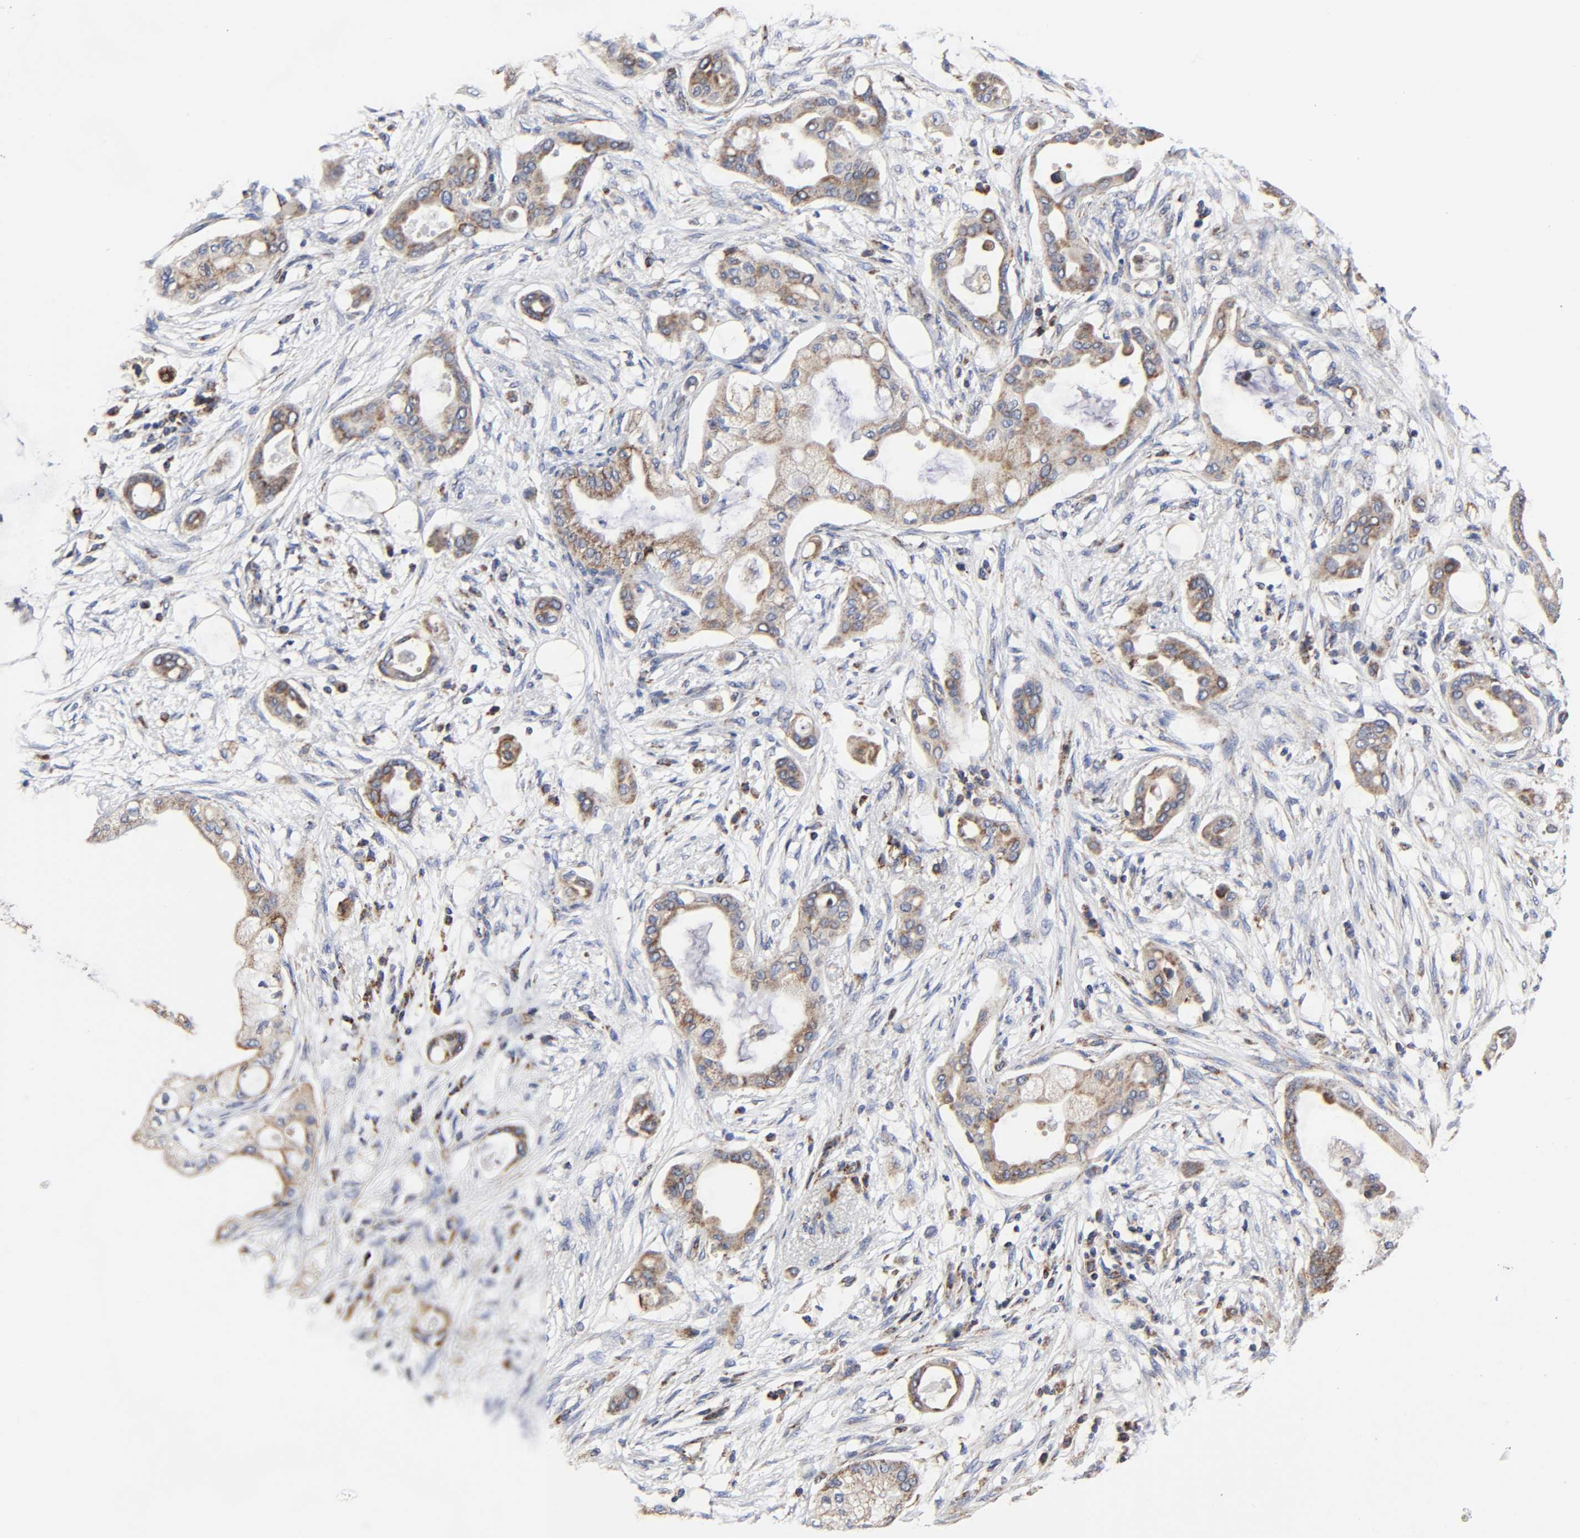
{"staining": {"intensity": "moderate", "quantity": ">75%", "location": "cytoplasmic/membranous"}, "tissue": "pancreatic cancer", "cell_type": "Tumor cells", "image_type": "cancer", "snomed": [{"axis": "morphology", "description": "Adenocarcinoma, NOS"}, {"axis": "morphology", "description": "Adenocarcinoma, metastatic, NOS"}, {"axis": "topography", "description": "Lymph node"}, {"axis": "topography", "description": "Pancreas"}, {"axis": "topography", "description": "Duodenum"}], "caption": "Protein expression by immunohistochemistry (IHC) reveals moderate cytoplasmic/membranous staining in about >75% of tumor cells in pancreatic metastatic adenocarcinoma. (DAB (3,3'-diaminobenzidine) IHC with brightfield microscopy, high magnification).", "gene": "COX6B1", "patient": {"sex": "female", "age": 64}}